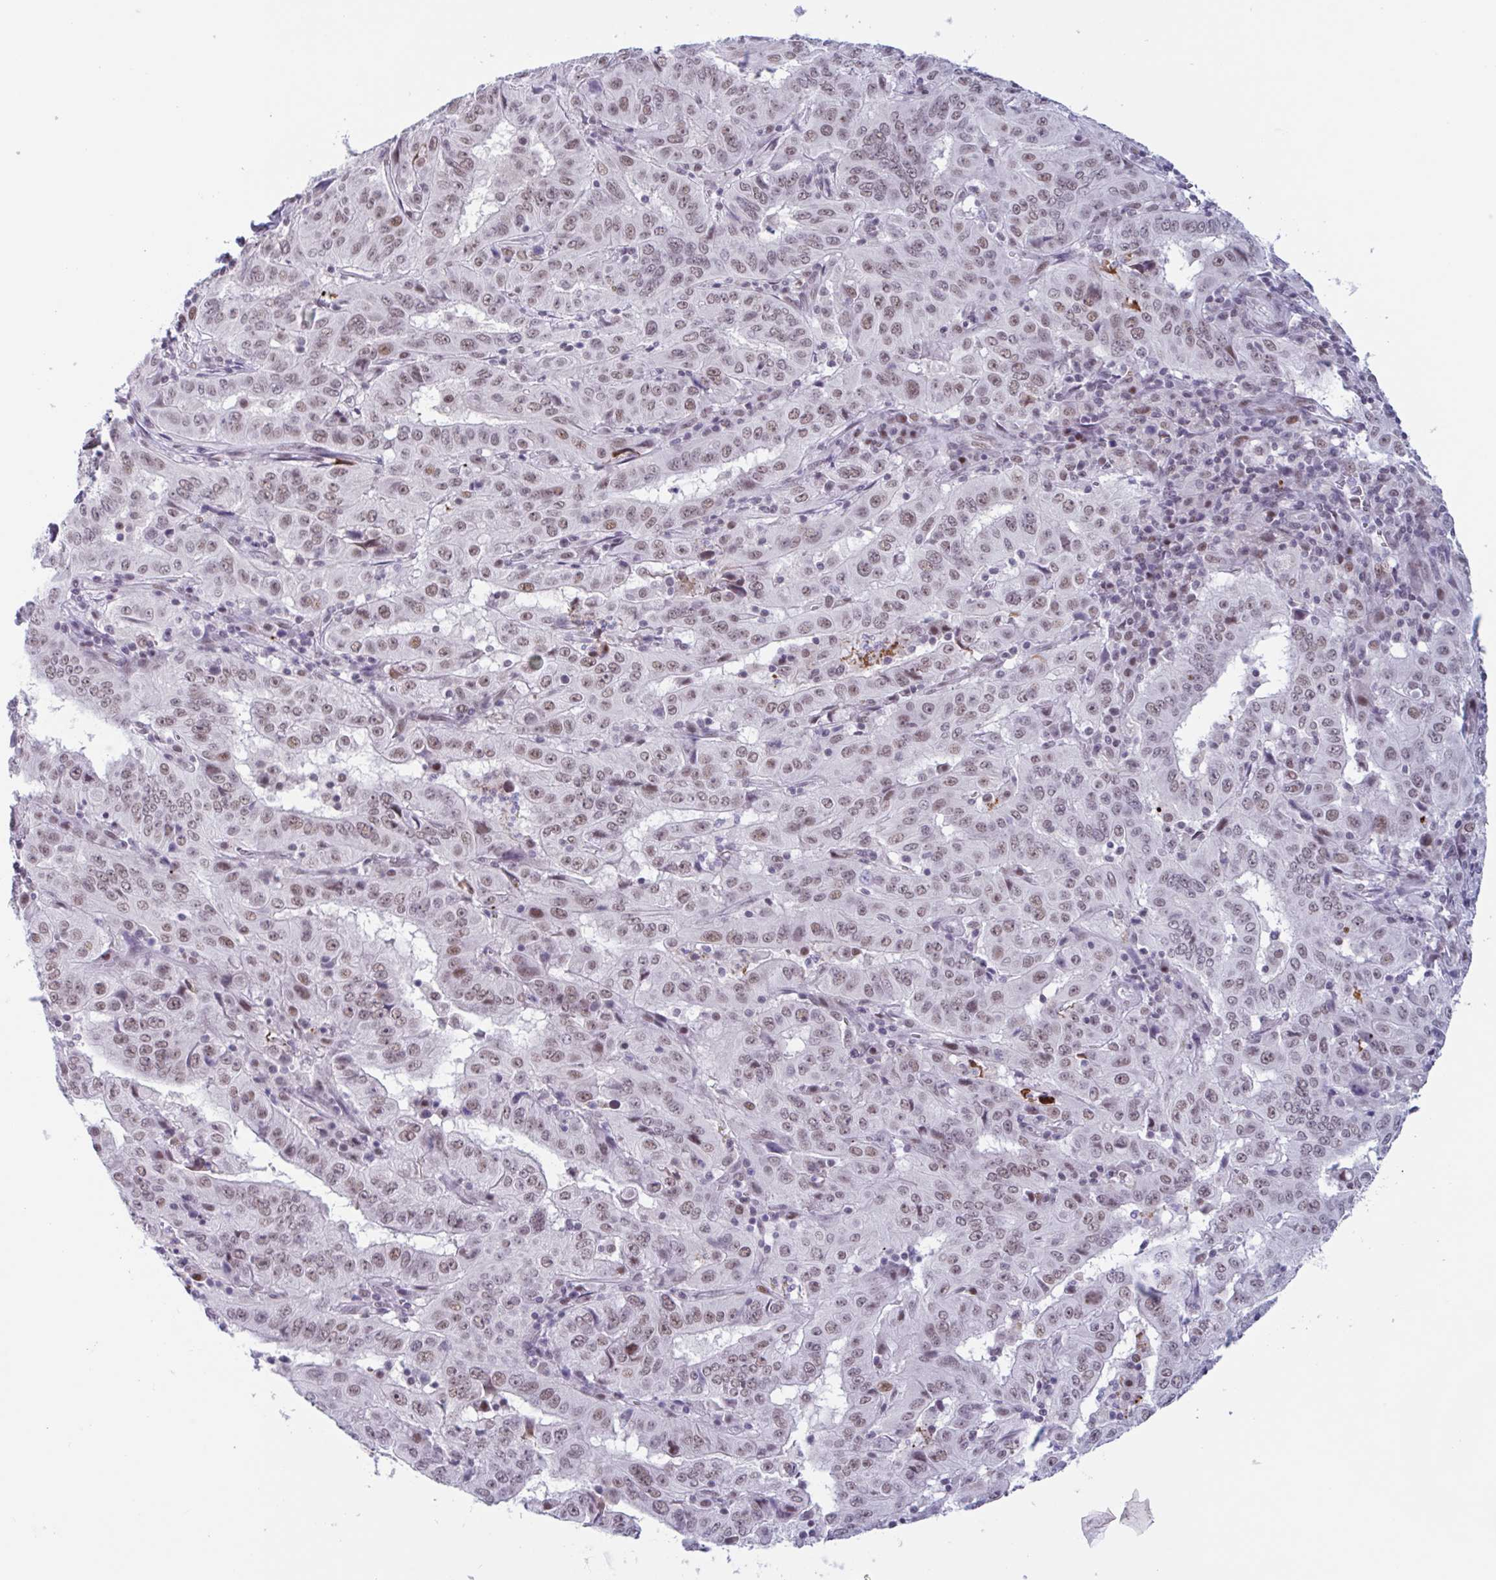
{"staining": {"intensity": "moderate", "quantity": ">75%", "location": "nuclear"}, "tissue": "pancreatic cancer", "cell_type": "Tumor cells", "image_type": "cancer", "snomed": [{"axis": "morphology", "description": "Adenocarcinoma, NOS"}, {"axis": "topography", "description": "Pancreas"}], "caption": "Protein expression analysis of human pancreatic adenocarcinoma reveals moderate nuclear staining in about >75% of tumor cells. (DAB (3,3'-diaminobenzidine) IHC with brightfield microscopy, high magnification).", "gene": "PLG", "patient": {"sex": "male", "age": 63}}